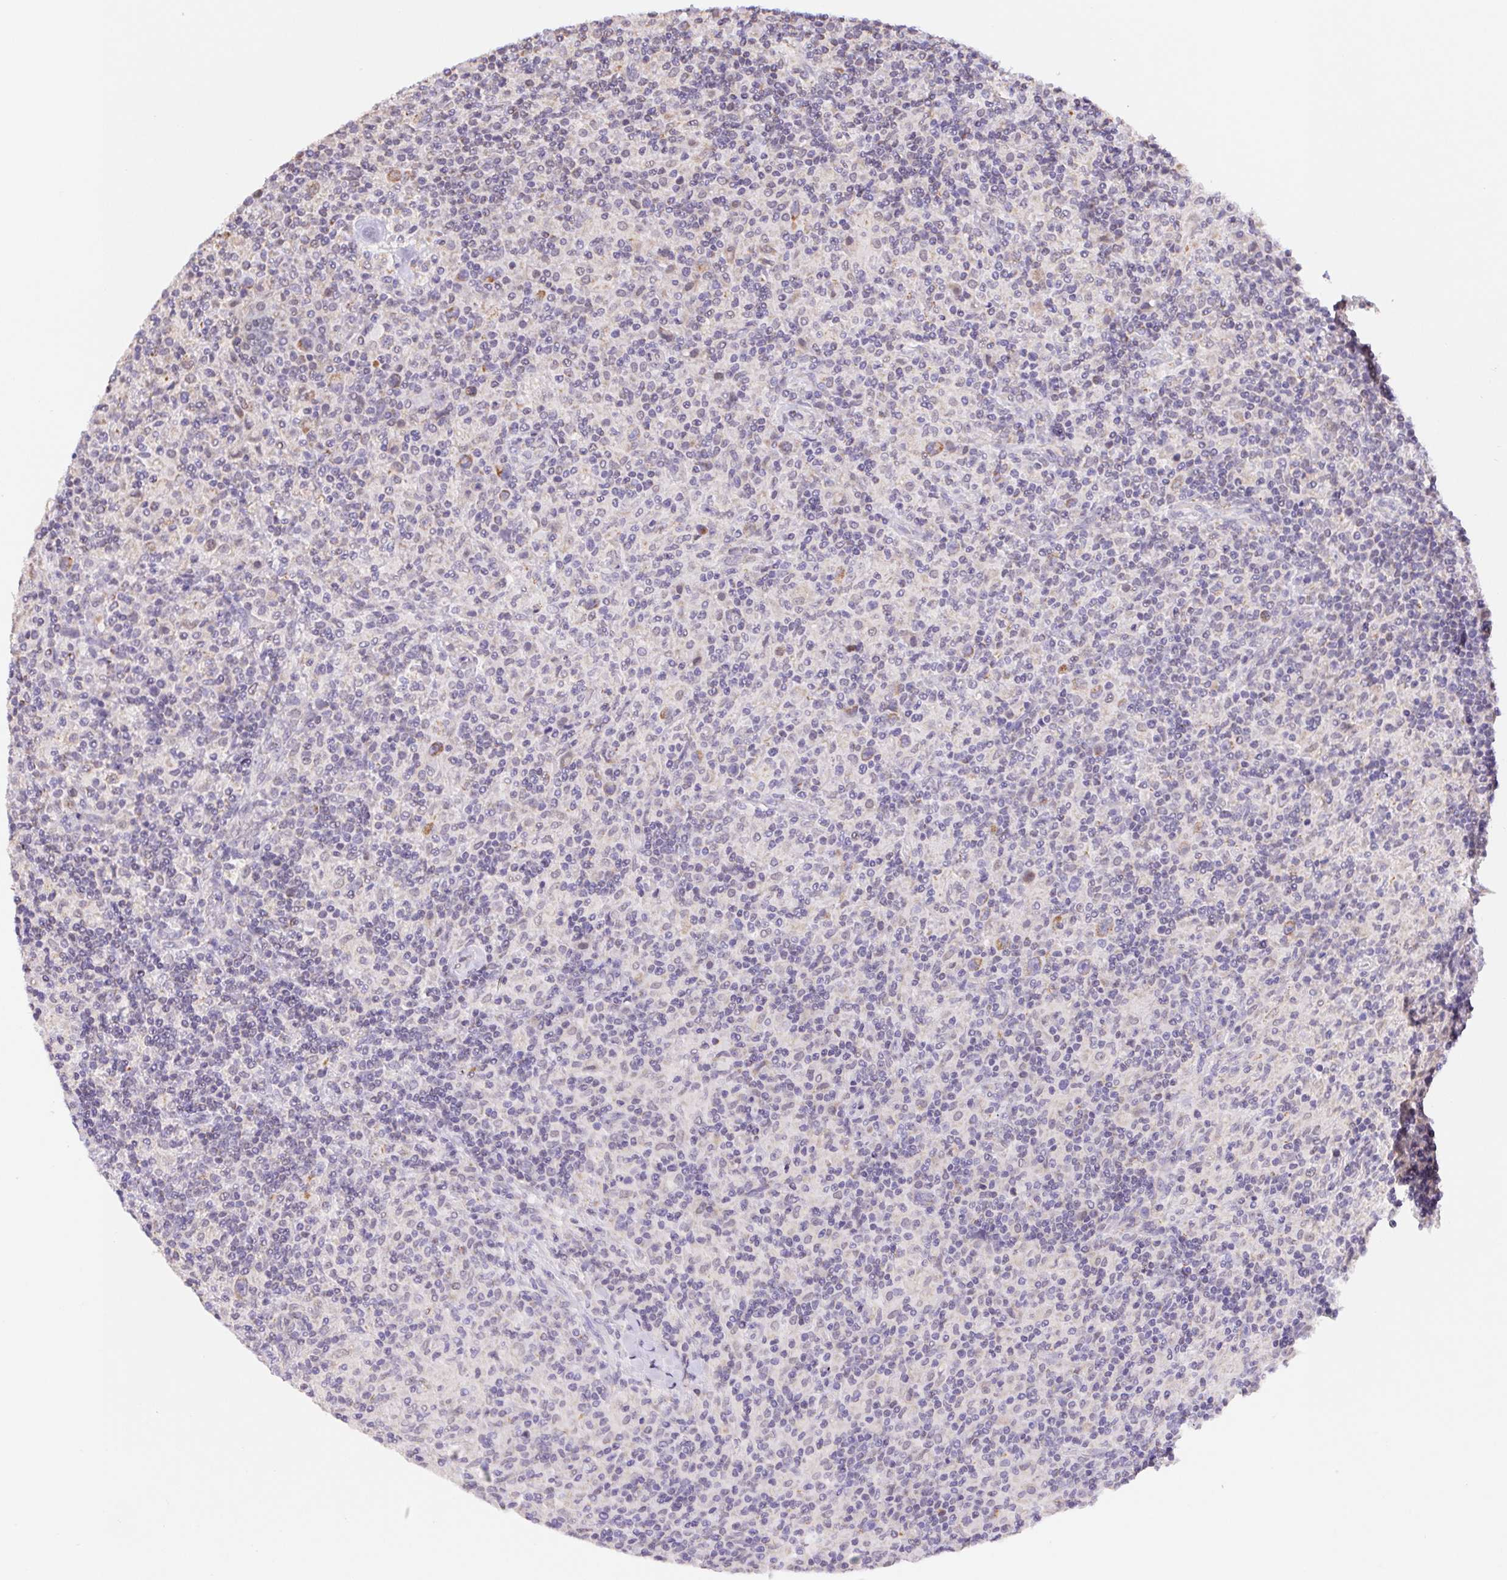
{"staining": {"intensity": "weak", "quantity": ">75%", "location": "cytoplasmic/membranous"}, "tissue": "lymphoma", "cell_type": "Tumor cells", "image_type": "cancer", "snomed": [{"axis": "morphology", "description": "Hodgkin's disease, NOS"}, {"axis": "topography", "description": "Lymph node"}], "caption": "Lymphoma tissue demonstrates weak cytoplasmic/membranous staining in approximately >75% of tumor cells (DAB (3,3'-diaminobenzidine) IHC, brown staining for protein, blue staining for nuclei).", "gene": "FKBP6", "patient": {"sex": "male", "age": 70}}